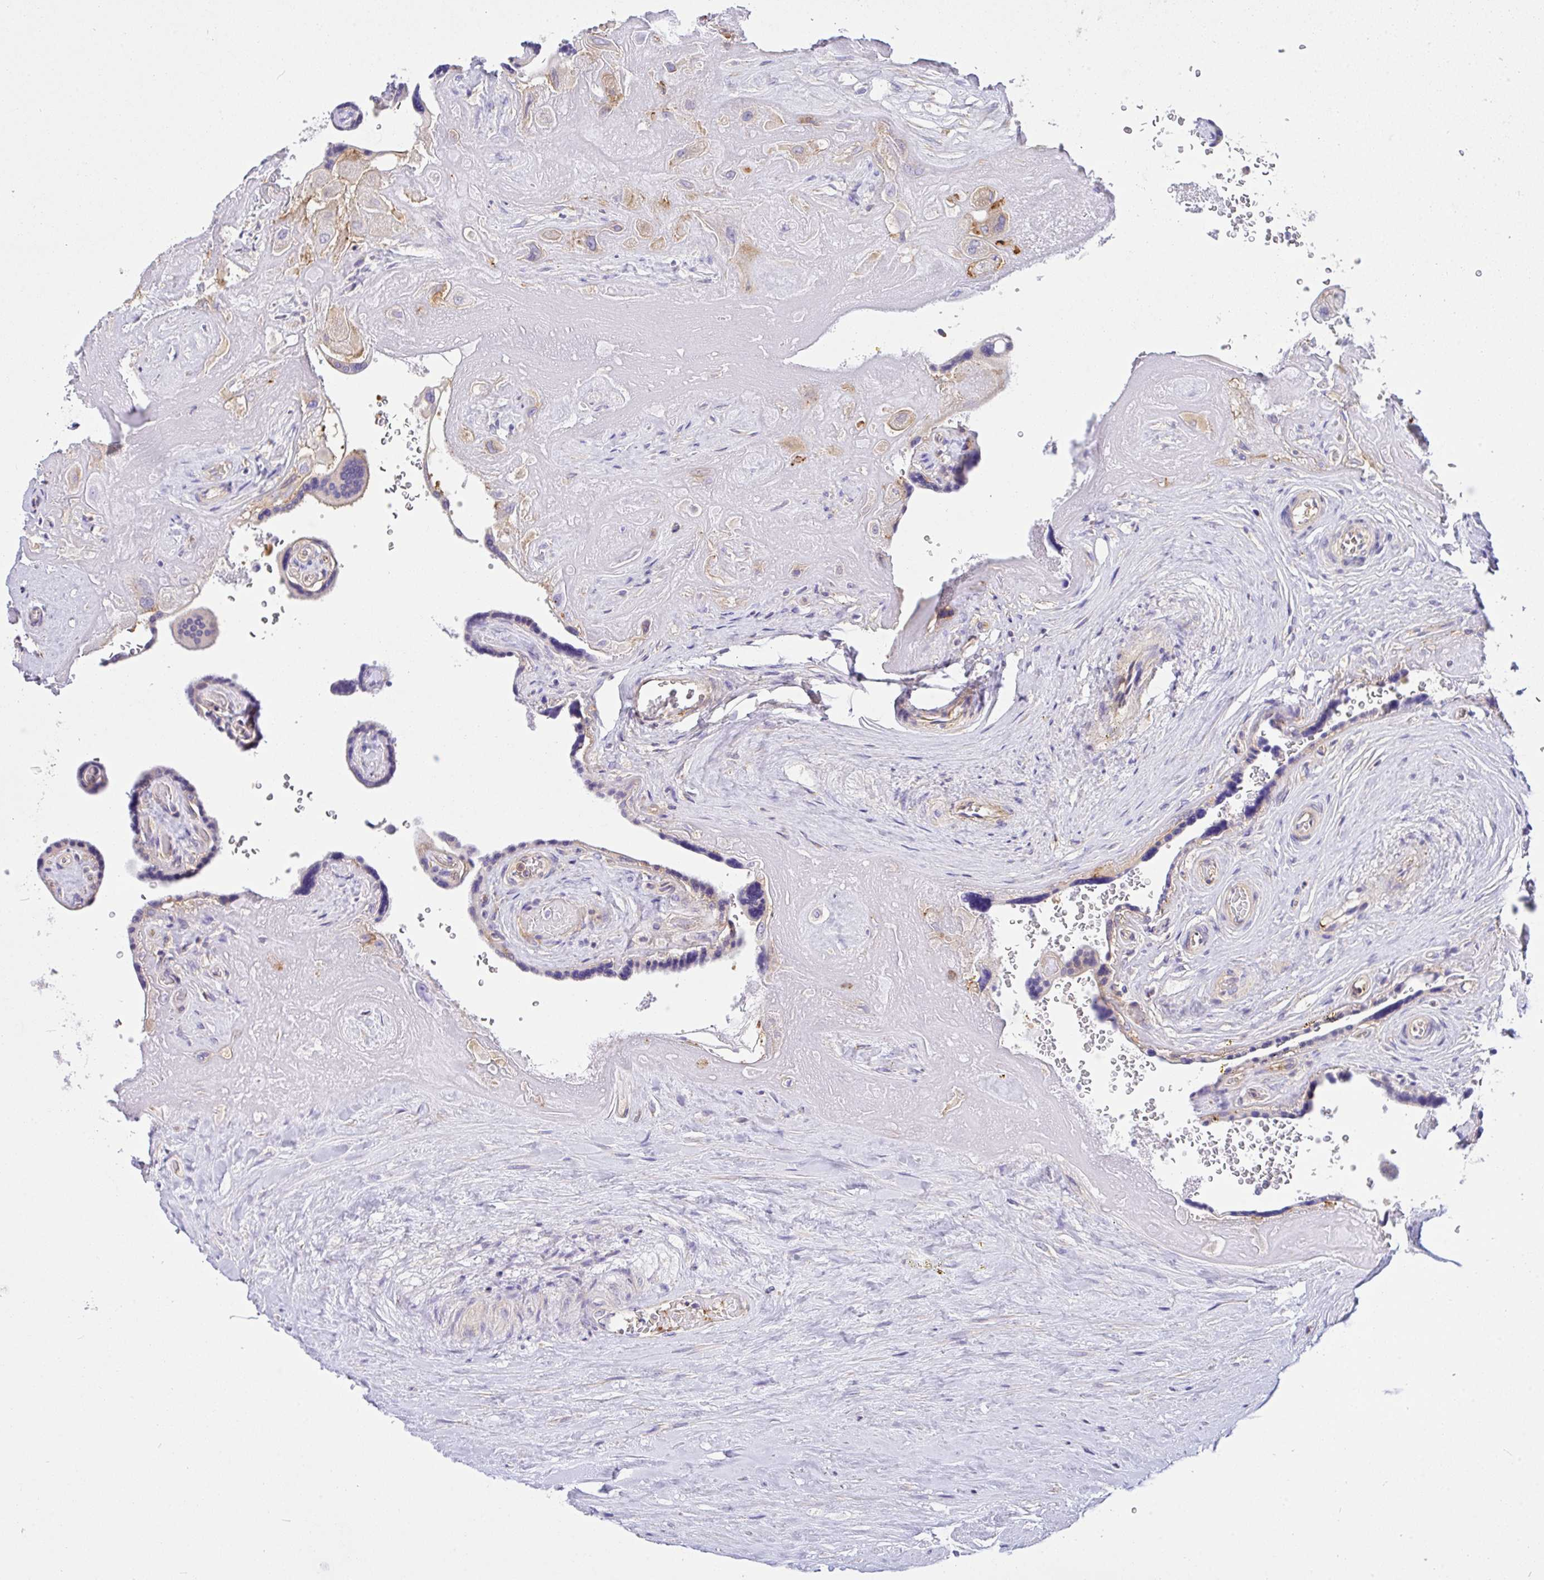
{"staining": {"intensity": "moderate", "quantity": "<25%", "location": "cytoplasmic/membranous"}, "tissue": "placenta", "cell_type": "Decidual cells", "image_type": "normal", "snomed": [{"axis": "morphology", "description": "Normal tissue, NOS"}, {"axis": "topography", "description": "Placenta"}], "caption": "Normal placenta was stained to show a protein in brown. There is low levels of moderate cytoplasmic/membranous staining in approximately <25% of decidual cells. The staining is performed using DAB brown chromogen to label protein expression. The nuclei are counter-stained blue using hematoxylin.", "gene": "GFPT2", "patient": {"sex": "female", "age": 32}}